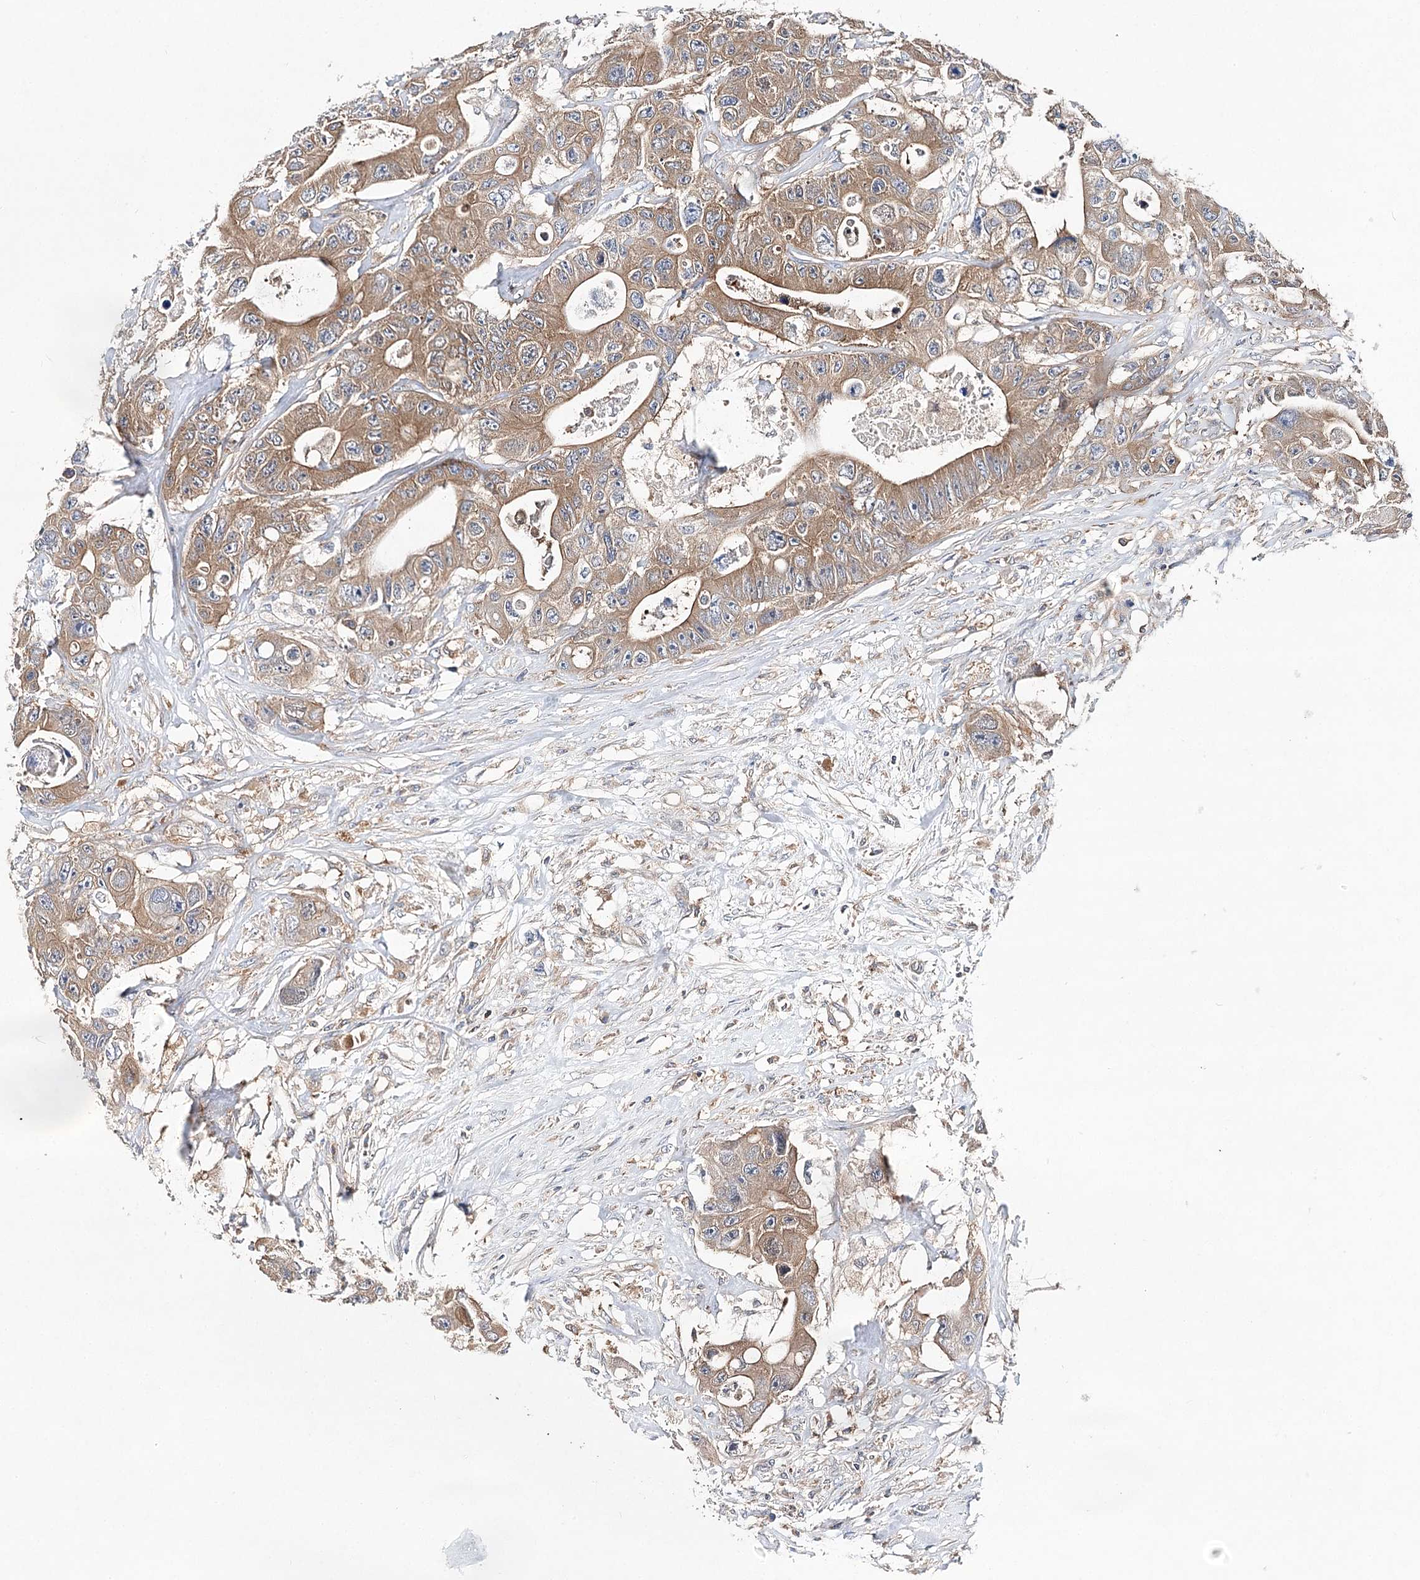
{"staining": {"intensity": "moderate", "quantity": ">75%", "location": "cytoplasmic/membranous"}, "tissue": "colorectal cancer", "cell_type": "Tumor cells", "image_type": "cancer", "snomed": [{"axis": "morphology", "description": "Adenocarcinoma, NOS"}, {"axis": "topography", "description": "Colon"}], "caption": "An immunohistochemistry (IHC) micrograph of tumor tissue is shown. Protein staining in brown labels moderate cytoplasmic/membranous positivity in colorectal cancer (adenocarcinoma) within tumor cells.", "gene": "ABRAXAS2", "patient": {"sex": "female", "age": 46}}